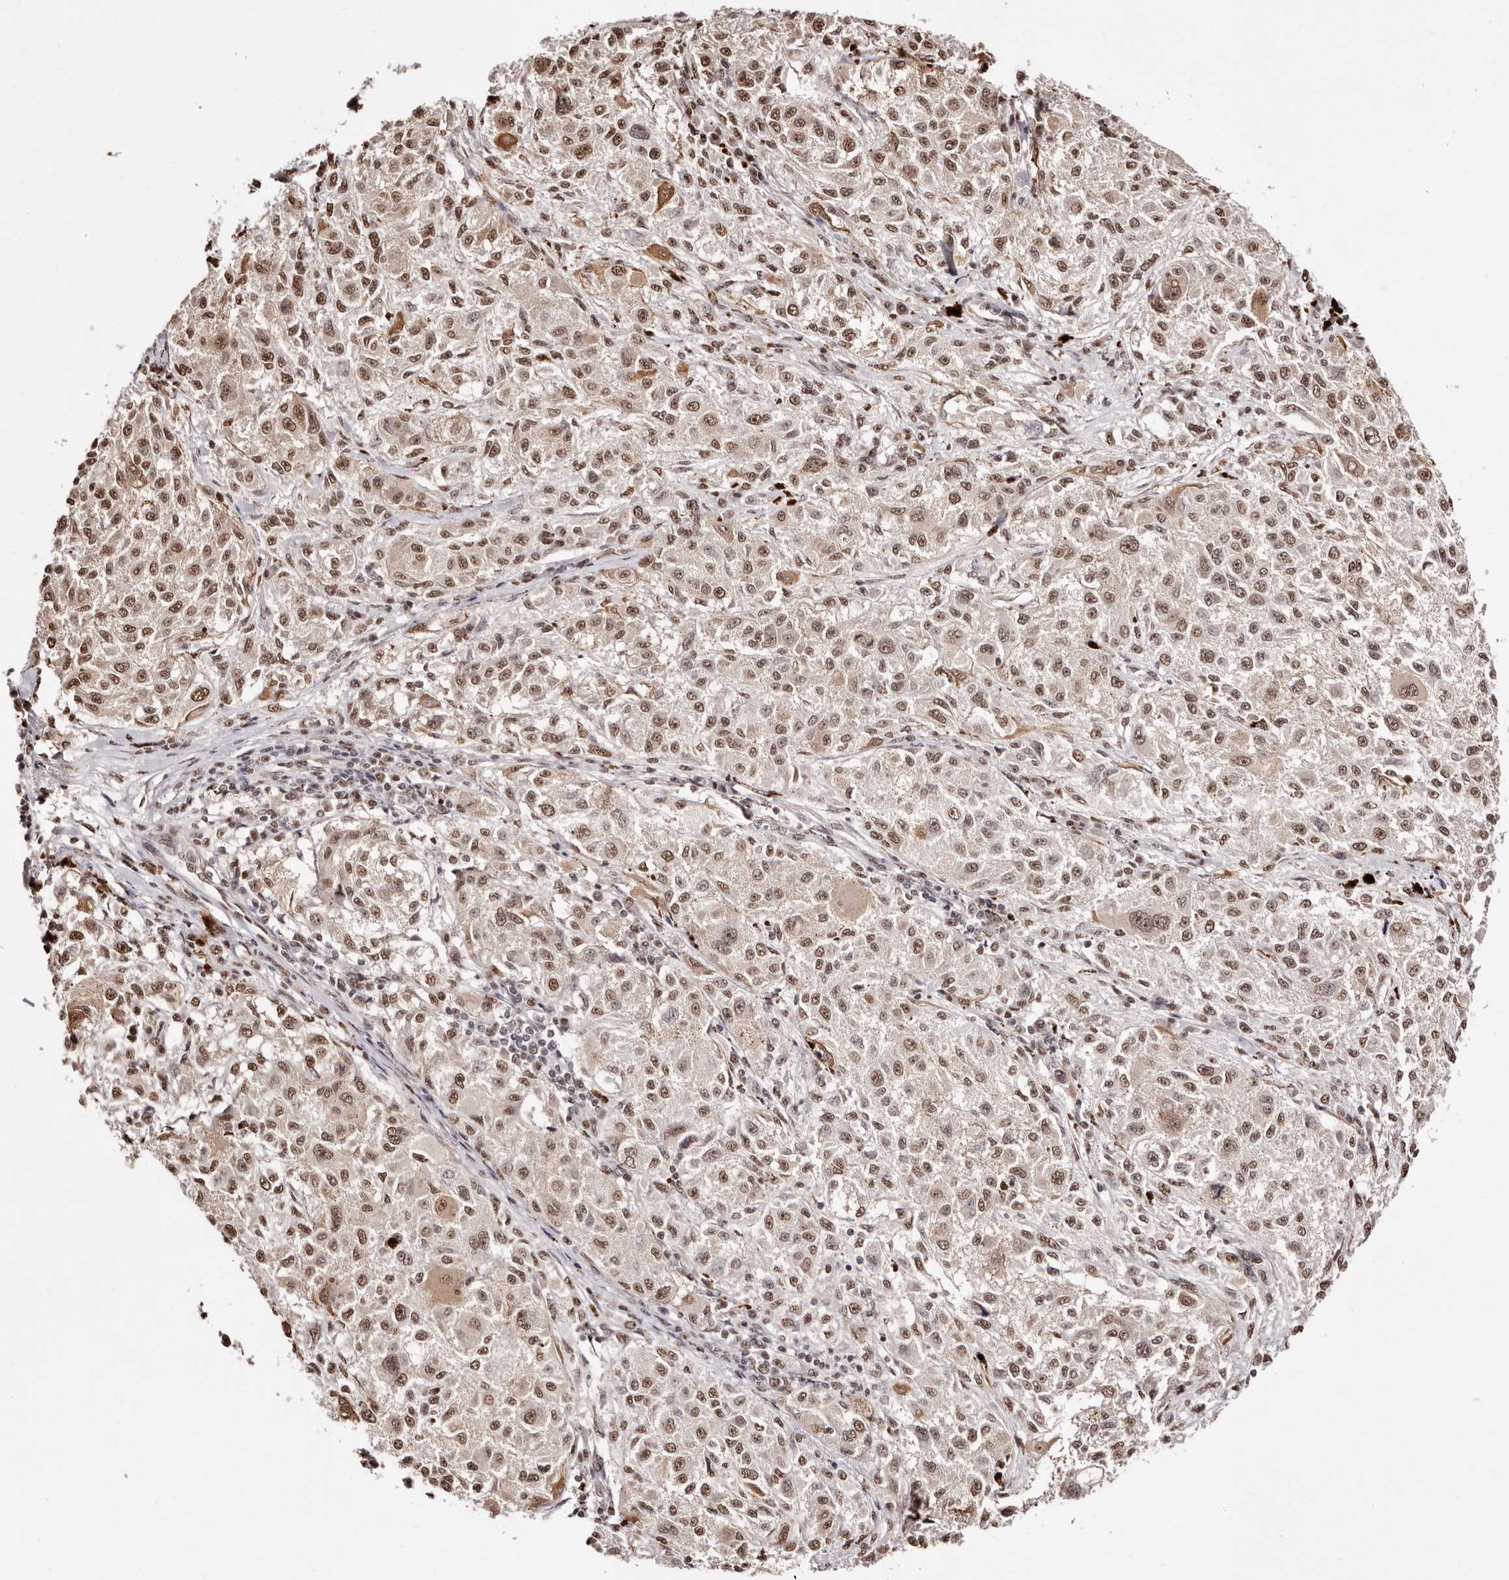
{"staining": {"intensity": "moderate", "quantity": ">75%", "location": "nuclear"}, "tissue": "melanoma", "cell_type": "Tumor cells", "image_type": "cancer", "snomed": [{"axis": "morphology", "description": "Necrosis, NOS"}, {"axis": "morphology", "description": "Malignant melanoma, NOS"}, {"axis": "topography", "description": "Skin"}], "caption": "Immunohistochemical staining of human malignant melanoma reveals medium levels of moderate nuclear protein positivity in about >75% of tumor cells. (brown staining indicates protein expression, while blue staining denotes nuclei).", "gene": "BICRAL", "patient": {"sex": "female", "age": 87}}